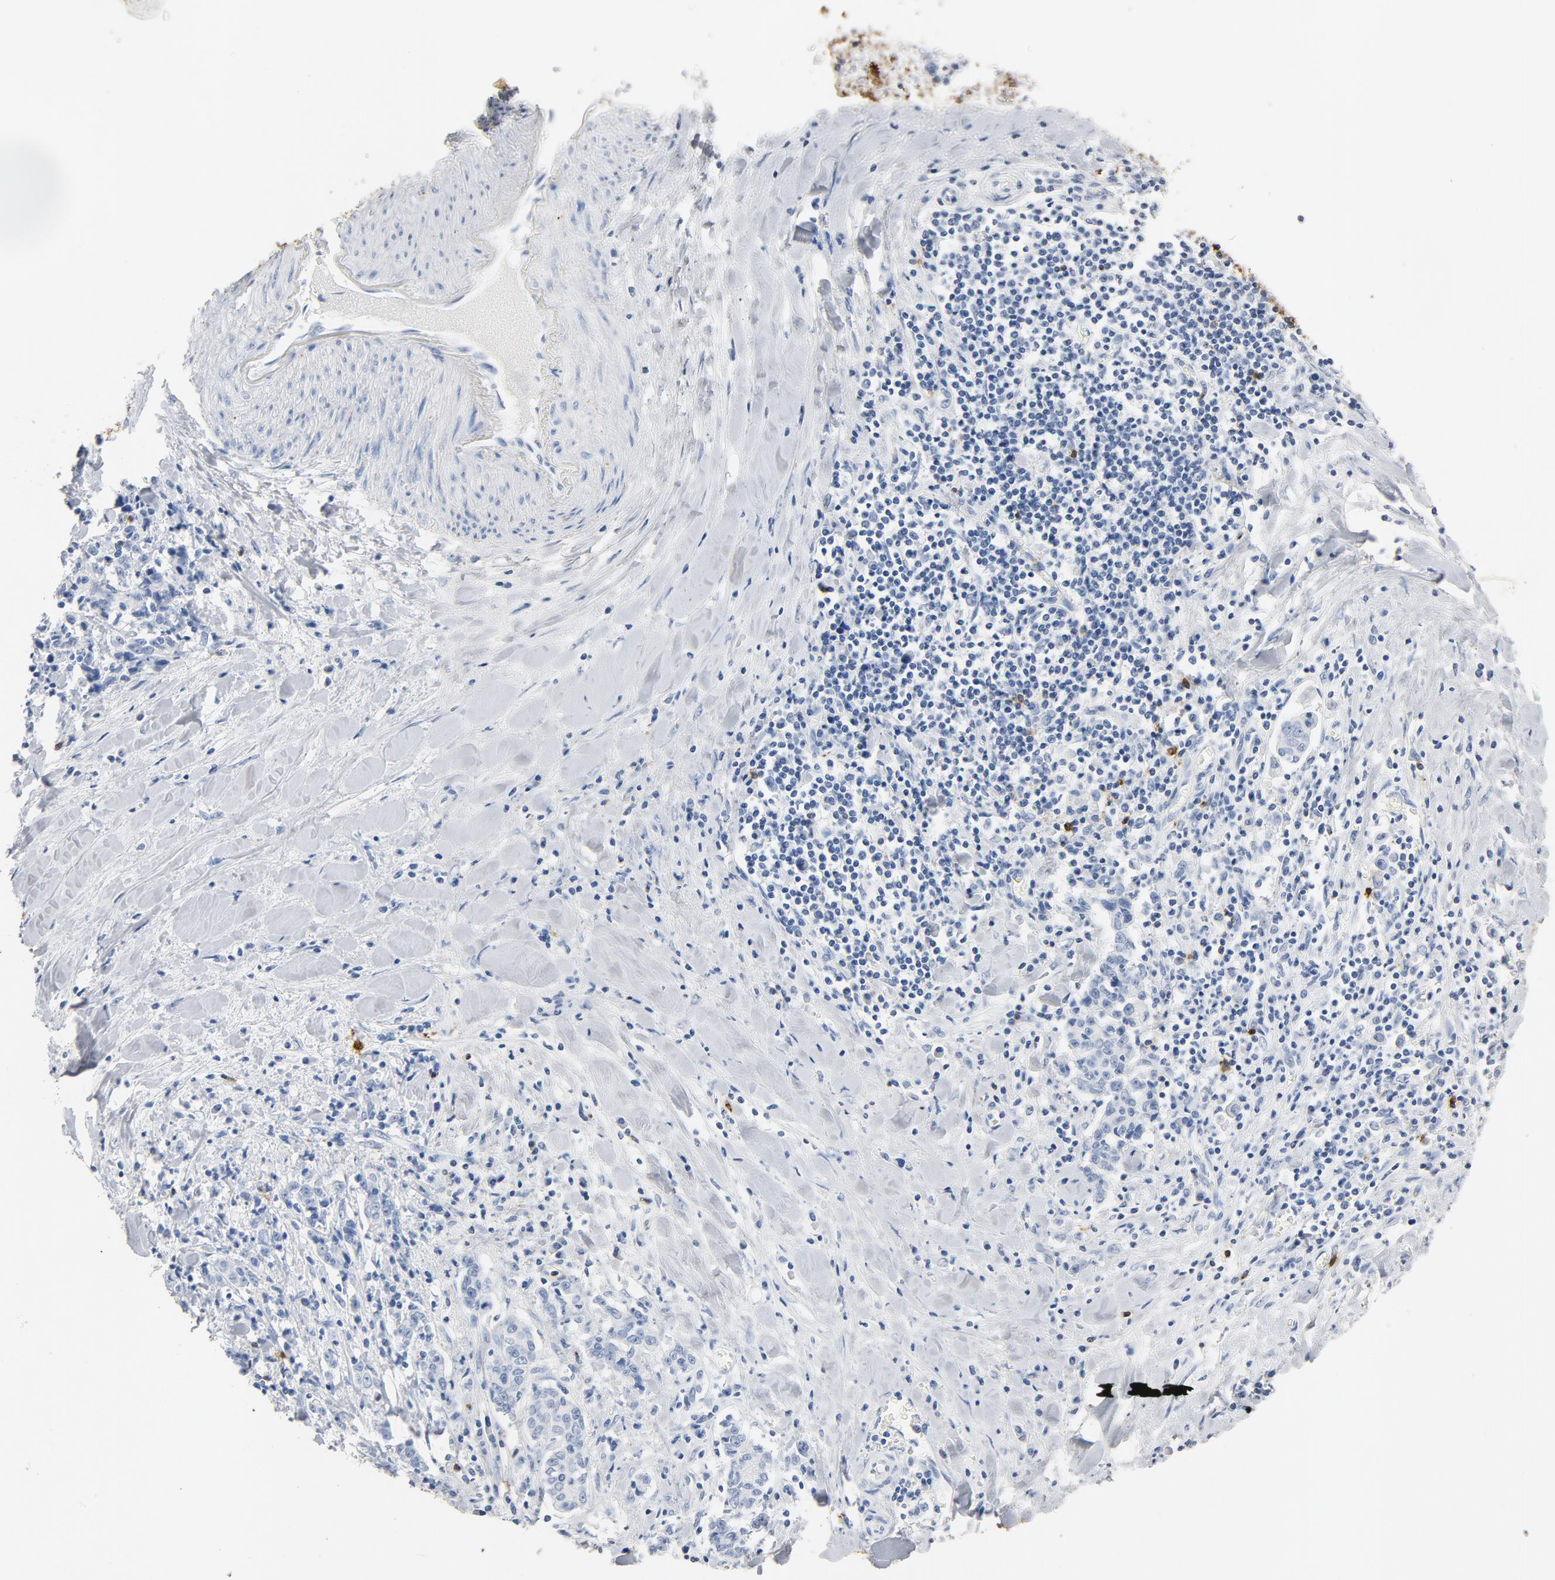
{"staining": {"intensity": "negative", "quantity": "none", "location": "none"}, "tissue": "liver cancer", "cell_type": "Tumor cells", "image_type": "cancer", "snomed": [{"axis": "morphology", "description": "Cholangiocarcinoma"}, {"axis": "topography", "description": "Liver"}], "caption": "Immunohistochemistry (IHC) image of human cholangiocarcinoma (liver) stained for a protein (brown), which displays no positivity in tumor cells.", "gene": "PTPRB", "patient": {"sex": "male", "age": 57}}